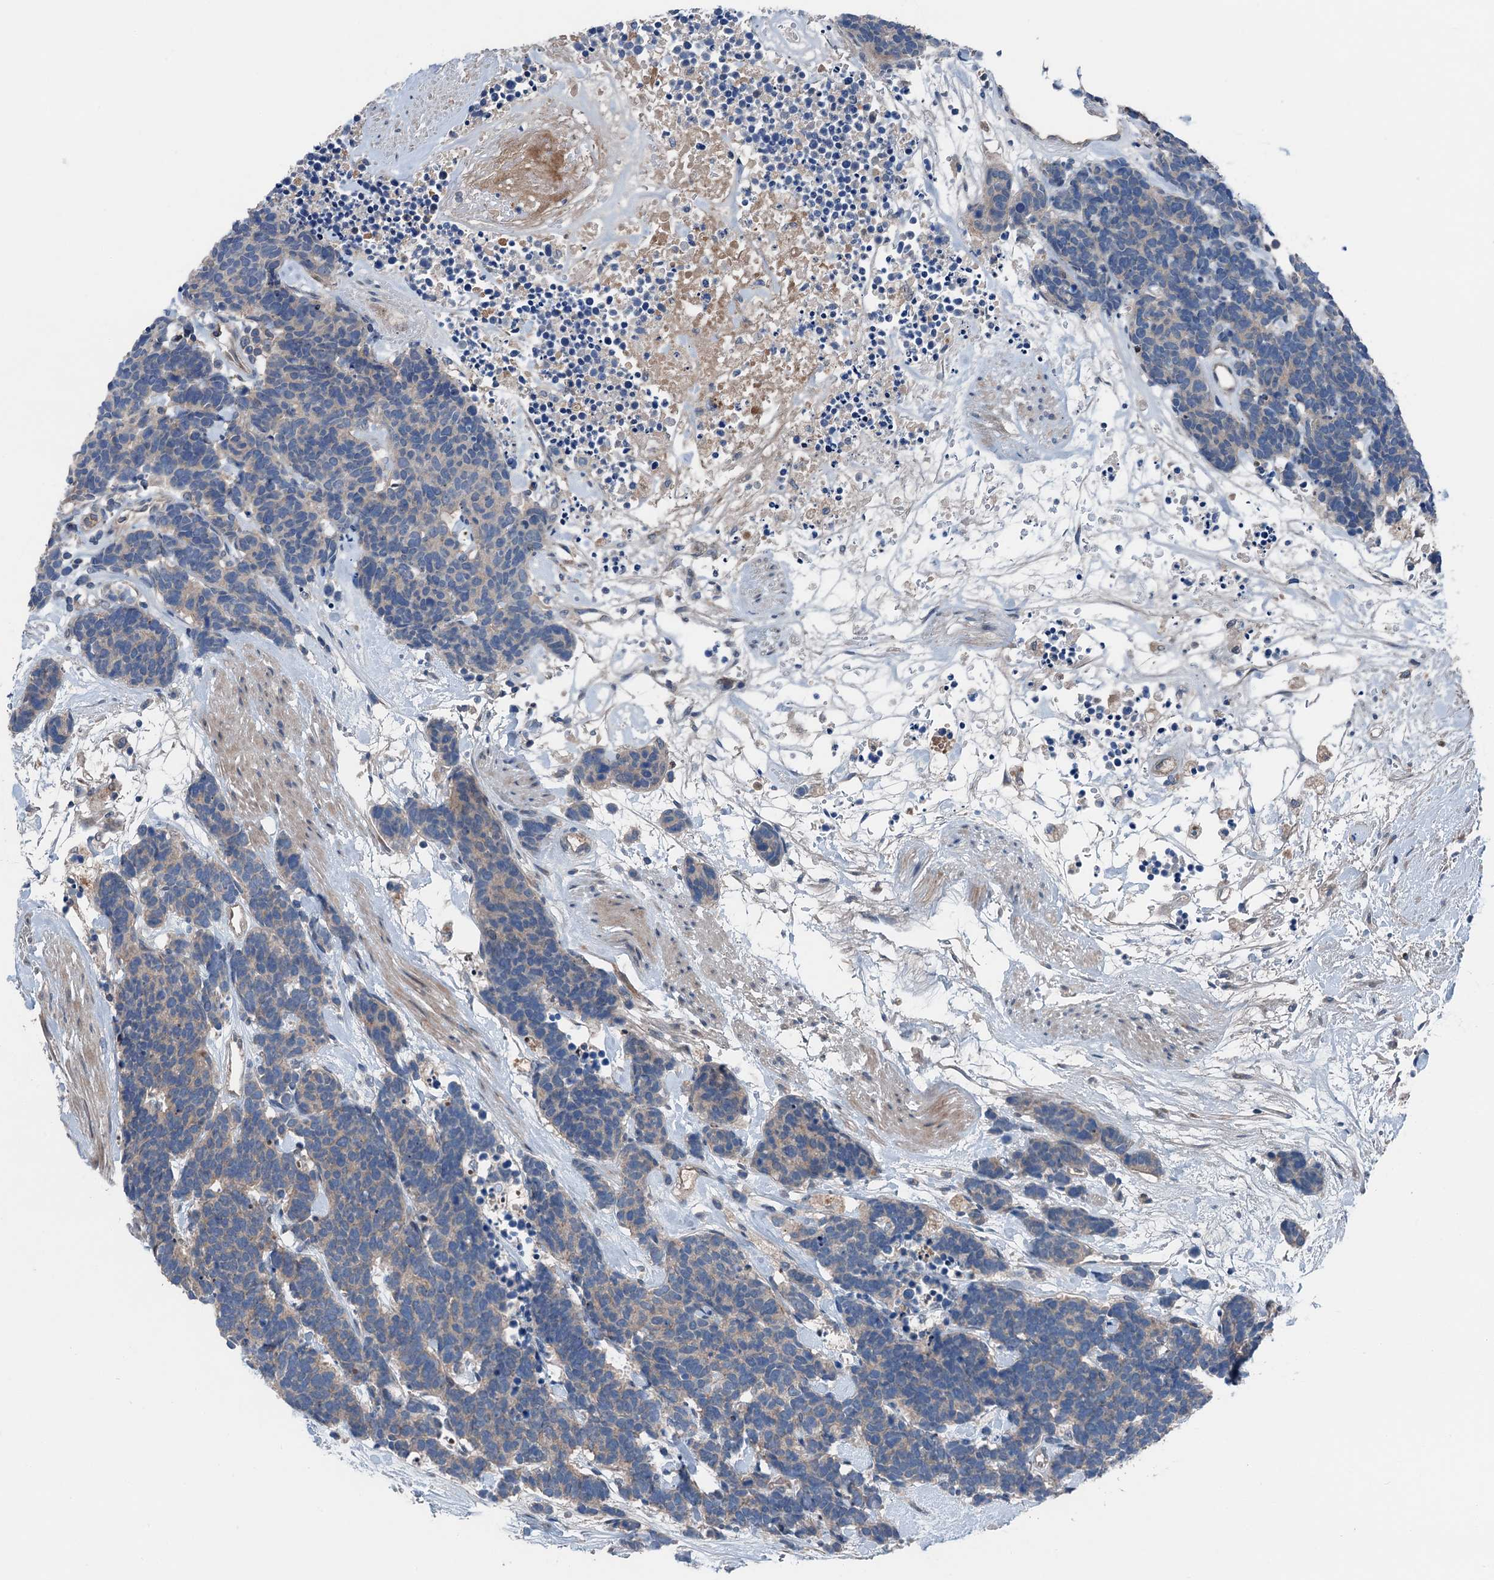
{"staining": {"intensity": "weak", "quantity": "25%-75%", "location": "cytoplasmic/membranous"}, "tissue": "carcinoid", "cell_type": "Tumor cells", "image_type": "cancer", "snomed": [{"axis": "morphology", "description": "Carcinoma, NOS"}, {"axis": "morphology", "description": "Carcinoid, malignant, NOS"}, {"axis": "topography", "description": "Urinary bladder"}], "caption": "A histopathology image of human carcinoid stained for a protein demonstrates weak cytoplasmic/membranous brown staining in tumor cells.", "gene": "SLC2A10", "patient": {"sex": "male", "age": 57}}